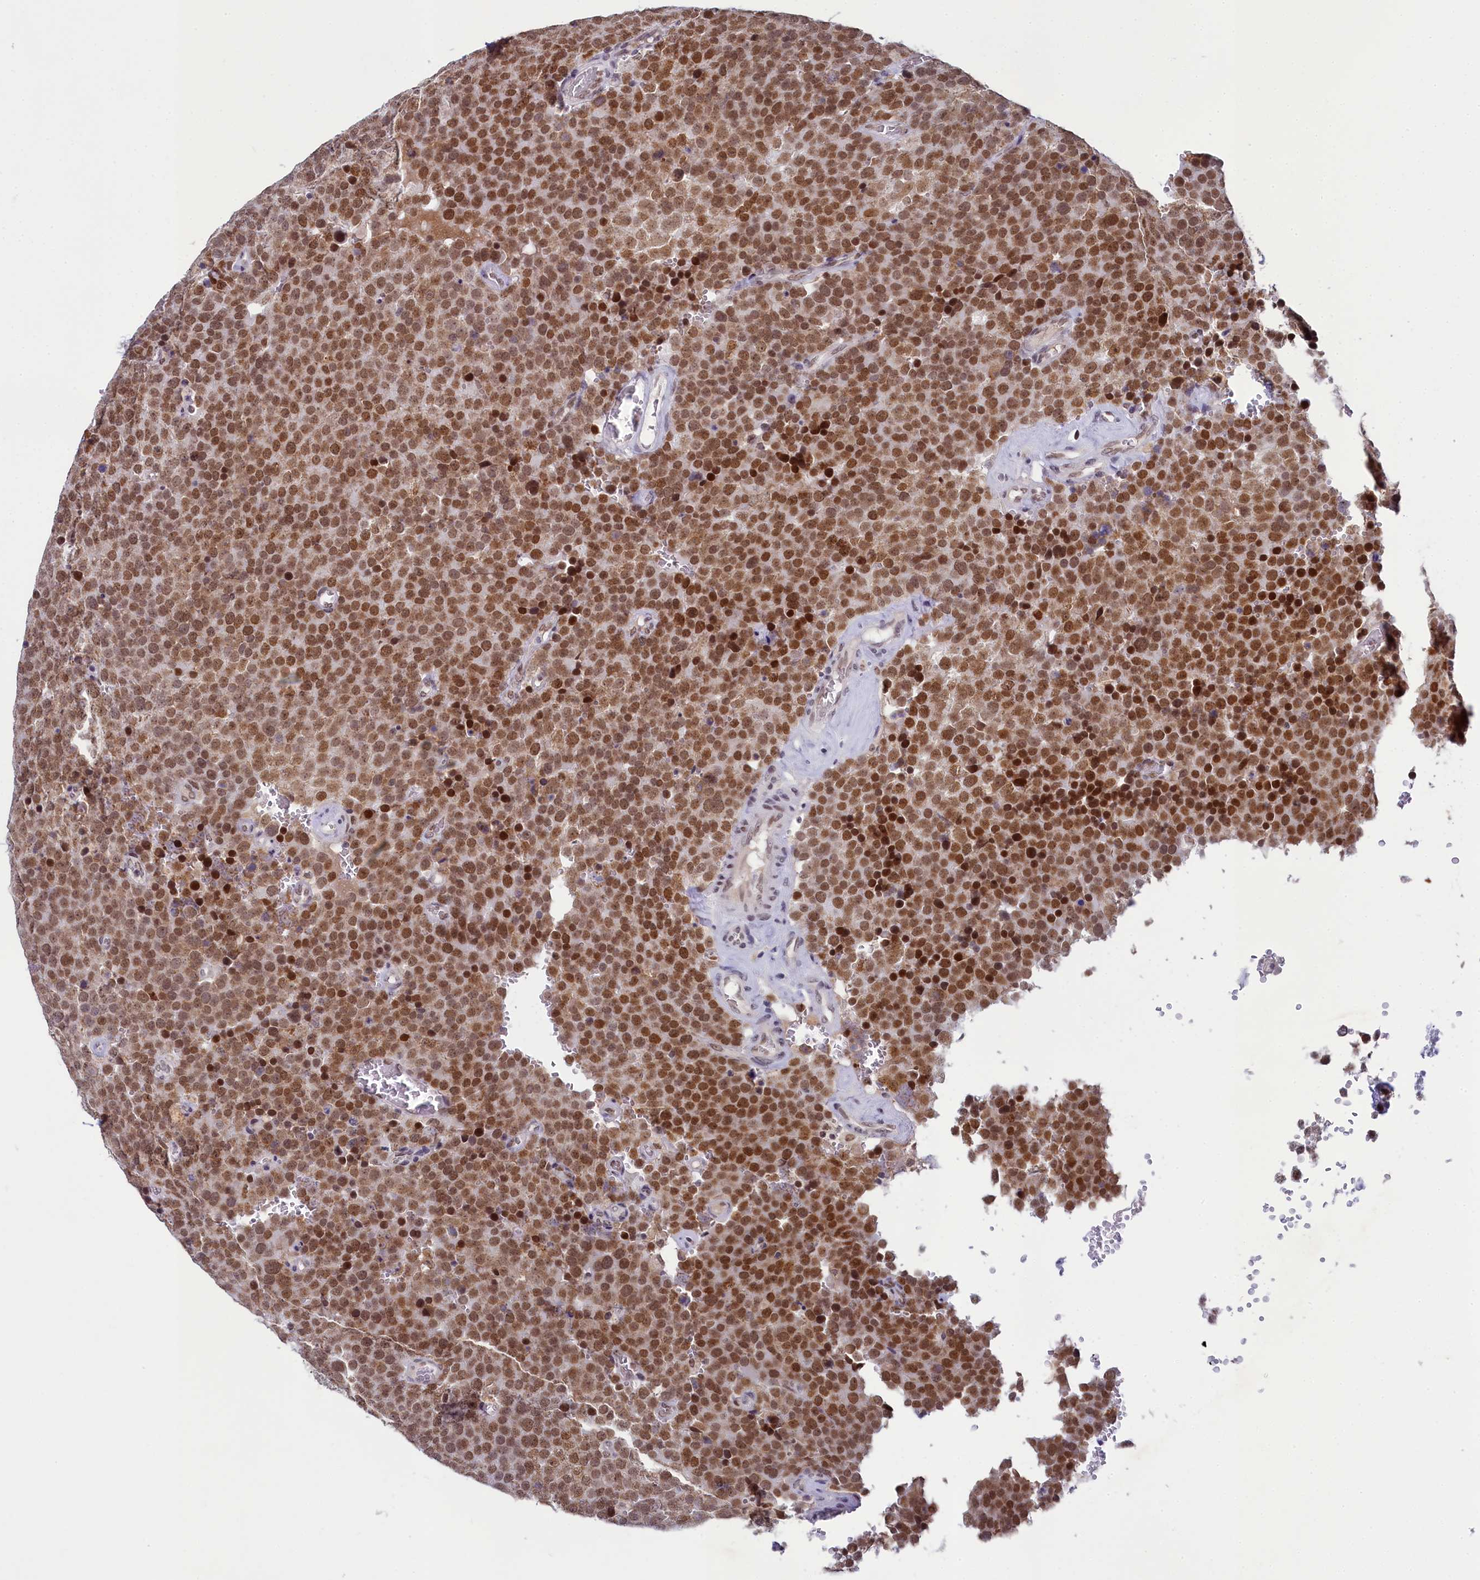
{"staining": {"intensity": "moderate", "quantity": ">75%", "location": "nuclear"}, "tissue": "testis cancer", "cell_type": "Tumor cells", "image_type": "cancer", "snomed": [{"axis": "morphology", "description": "Seminoma, NOS"}, {"axis": "topography", "description": "Testis"}], "caption": "The histopathology image exhibits a brown stain indicating the presence of a protein in the nuclear of tumor cells in testis cancer.", "gene": "PPHLN1", "patient": {"sex": "male", "age": 71}}